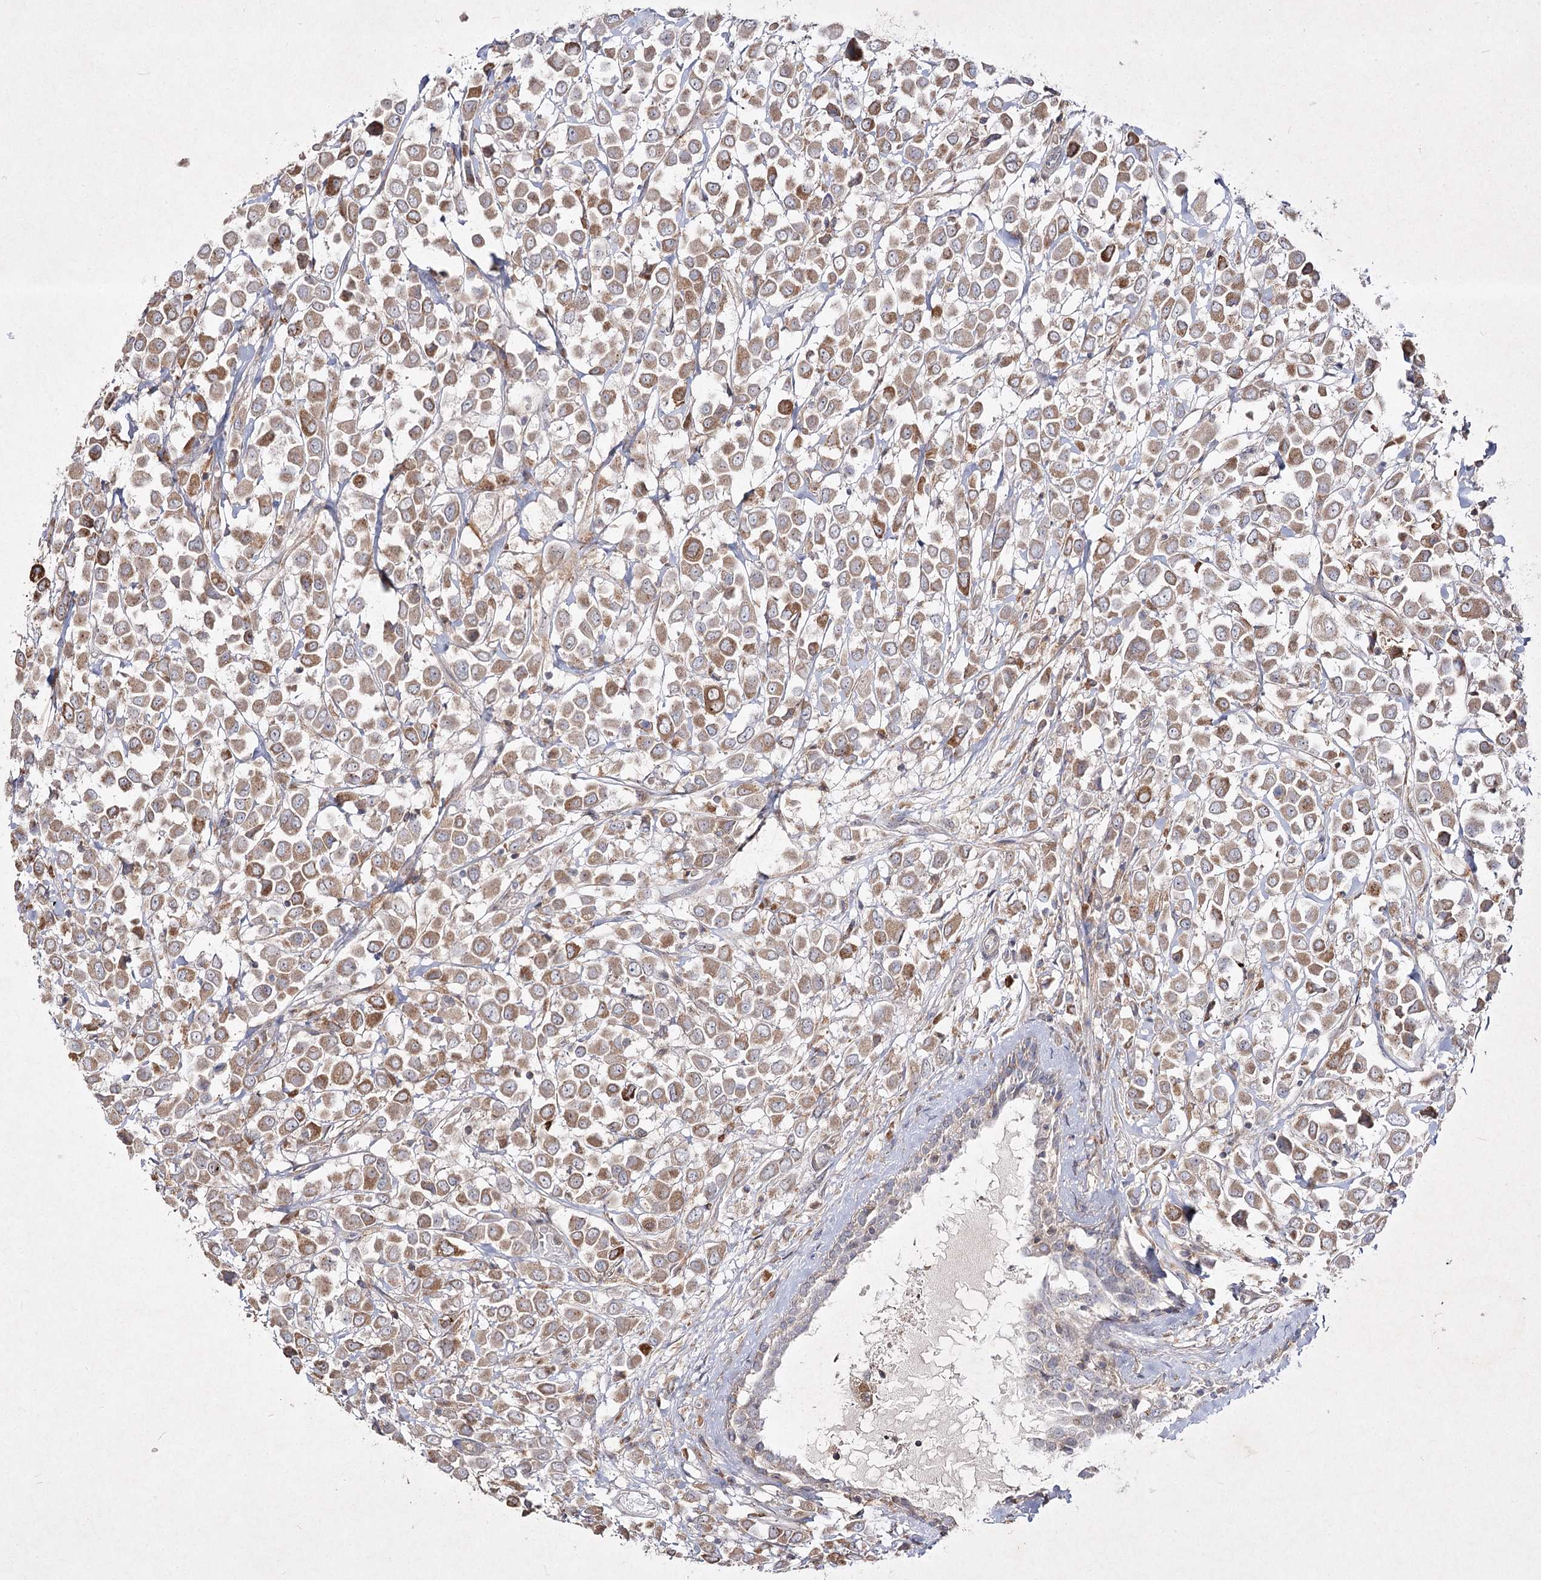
{"staining": {"intensity": "moderate", "quantity": ">75%", "location": "cytoplasmic/membranous"}, "tissue": "breast cancer", "cell_type": "Tumor cells", "image_type": "cancer", "snomed": [{"axis": "morphology", "description": "Duct carcinoma"}, {"axis": "topography", "description": "Breast"}], "caption": "This is an image of IHC staining of breast intraductal carcinoma, which shows moderate staining in the cytoplasmic/membranous of tumor cells.", "gene": "CIB2", "patient": {"sex": "female", "age": 61}}